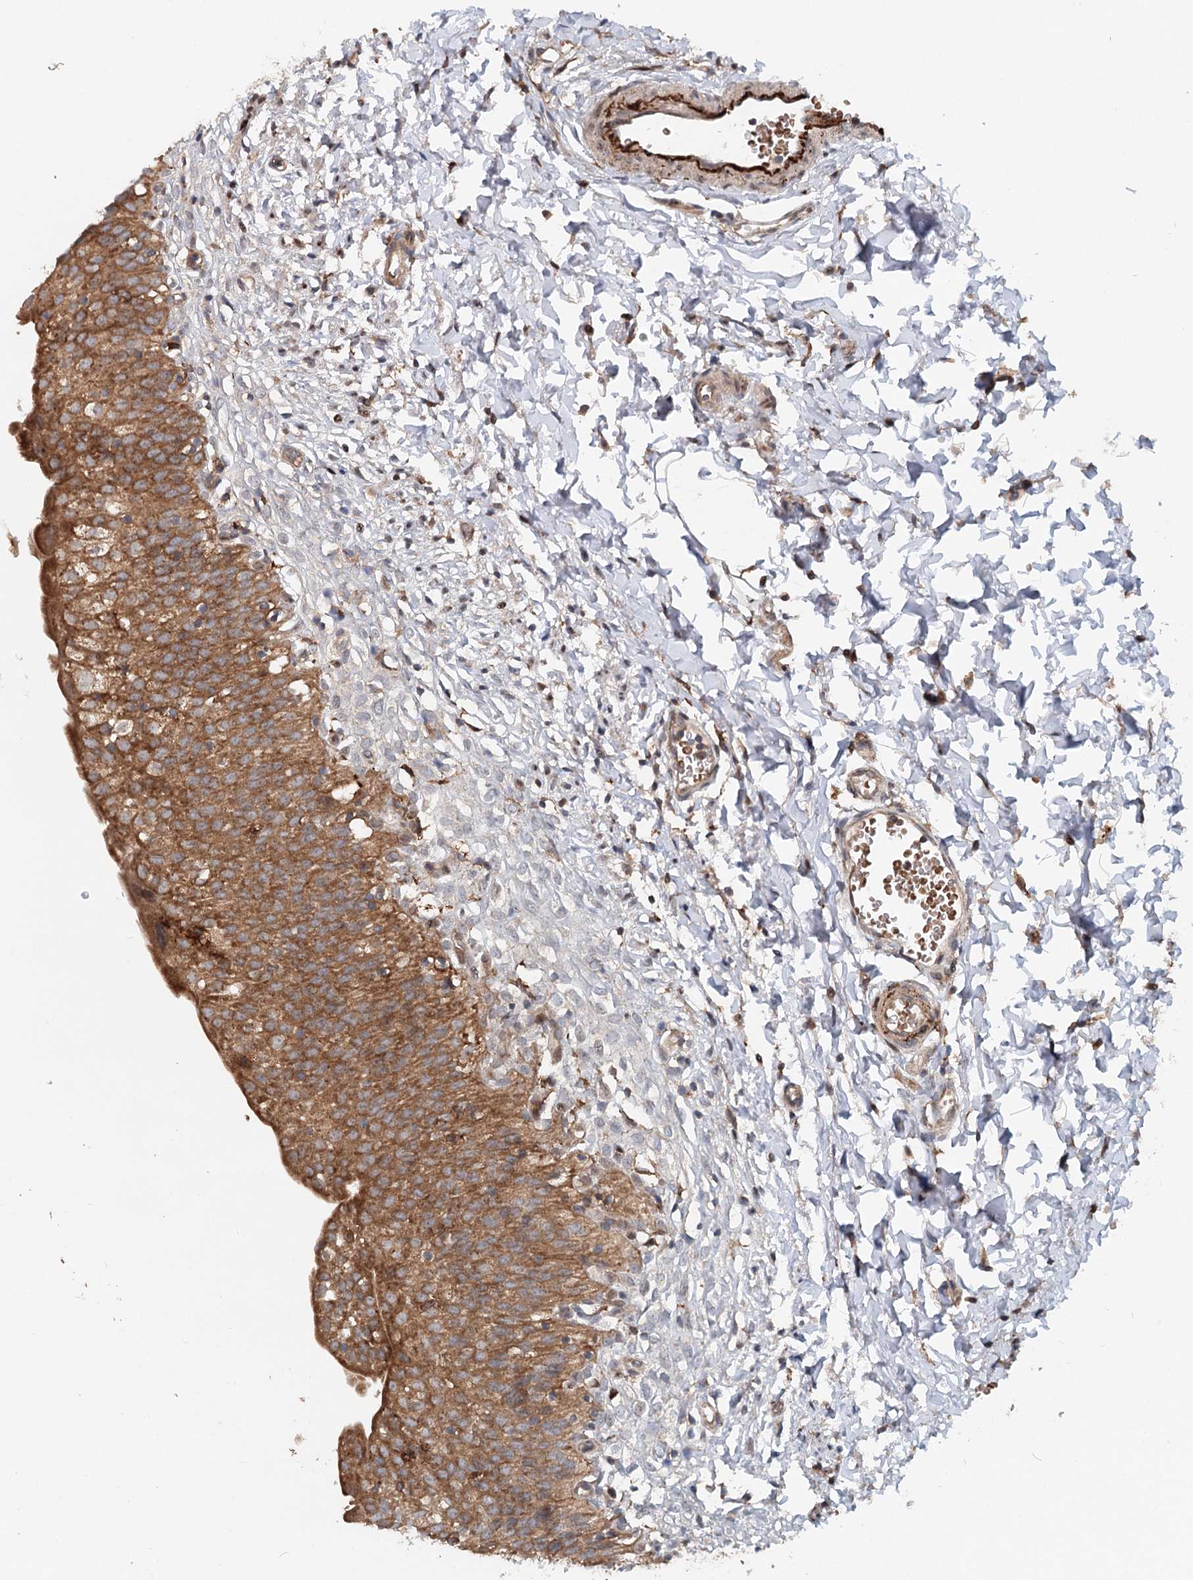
{"staining": {"intensity": "strong", "quantity": ">75%", "location": "cytoplasmic/membranous"}, "tissue": "urinary bladder", "cell_type": "Urothelial cells", "image_type": "normal", "snomed": [{"axis": "morphology", "description": "Normal tissue, NOS"}, {"axis": "topography", "description": "Urinary bladder"}], "caption": "Urinary bladder was stained to show a protein in brown. There is high levels of strong cytoplasmic/membranous positivity in approximately >75% of urothelial cells. (Stains: DAB in brown, nuclei in blue, Microscopy: brightfield microscopy at high magnification).", "gene": "RNF111", "patient": {"sex": "male", "age": 55}}